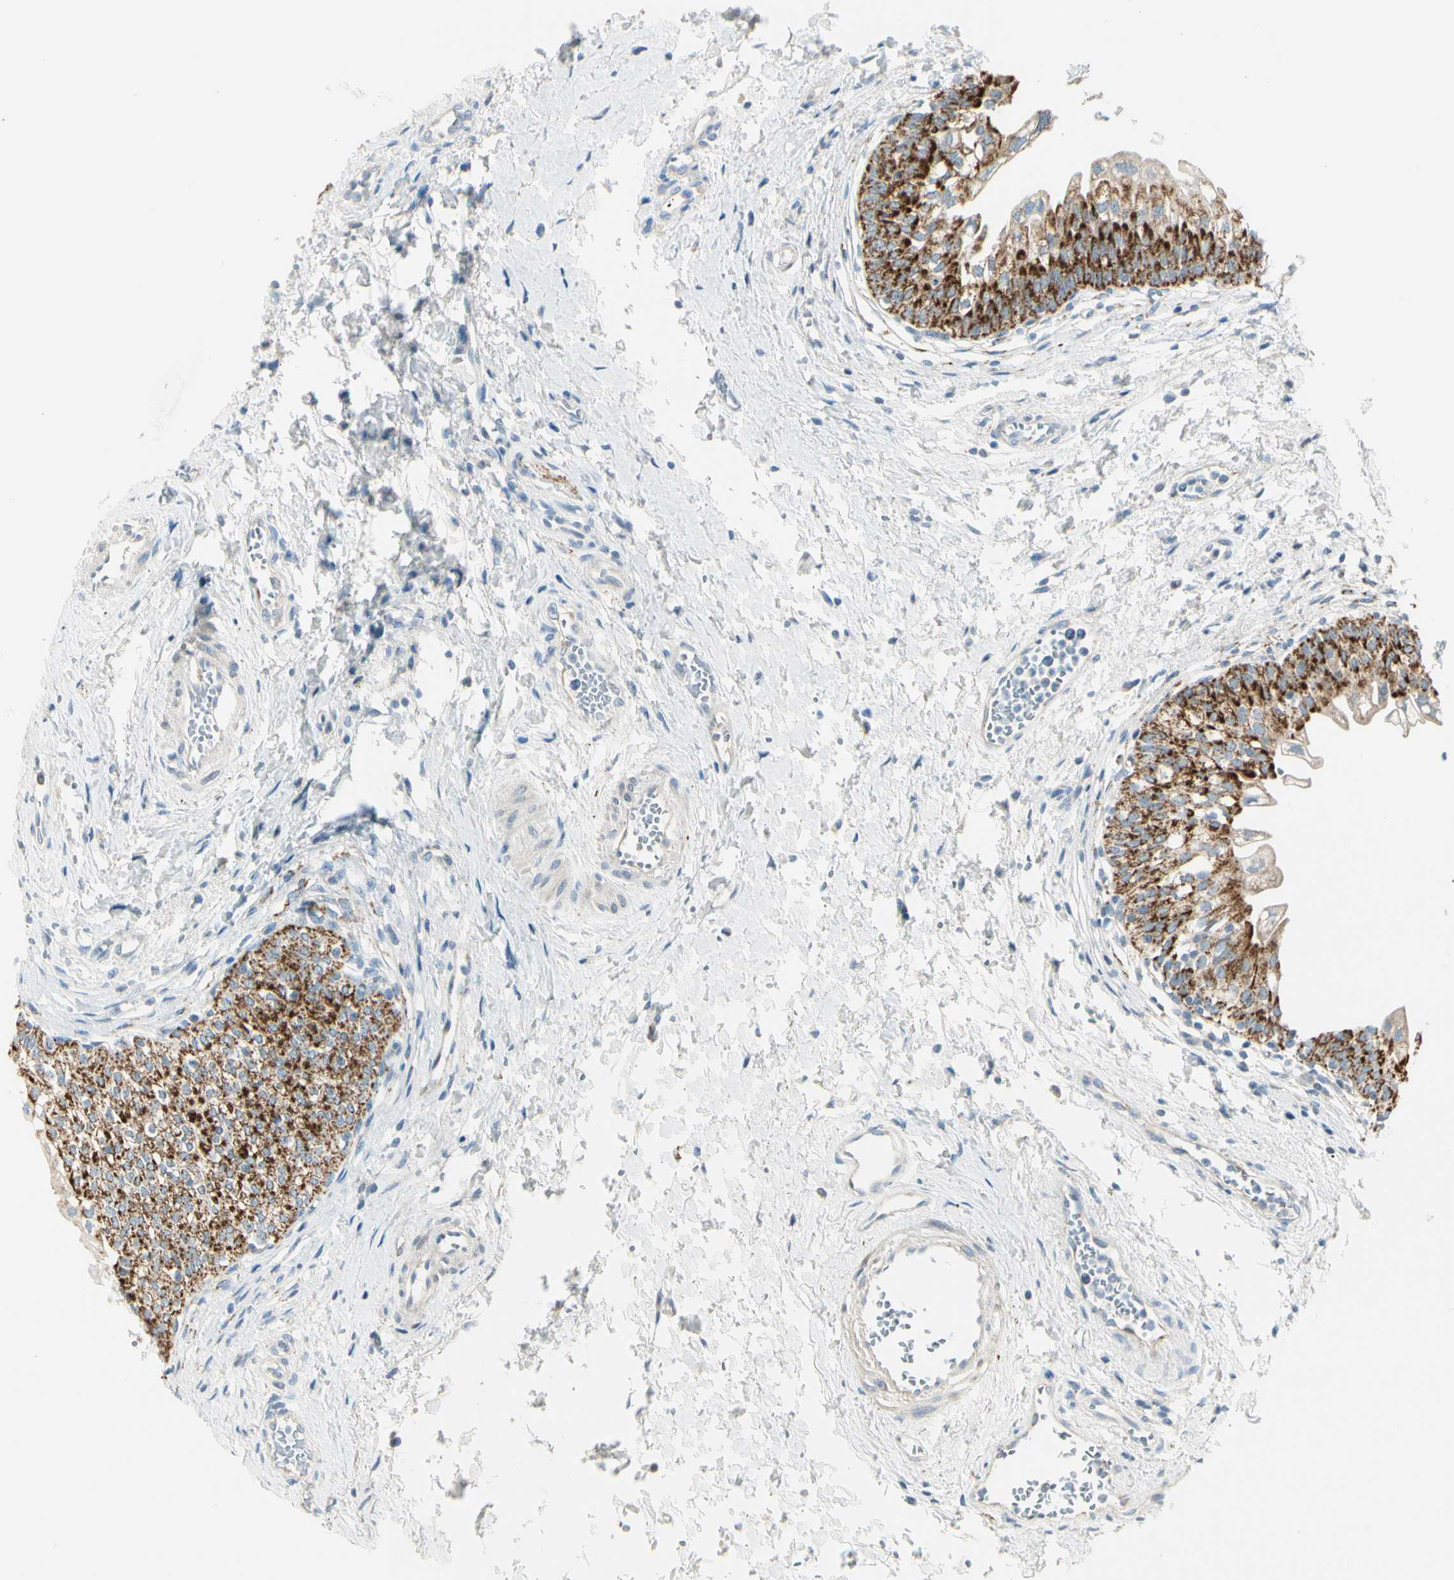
{"staining": {"intensity": "strong", "quantity": ">75%", "location": "cytoplasmic/membranous"}, "tissue": "urinary bladder", "cell_type": "Urothelial cells", "image_type": "normal", "snomed": [{"axis": "morphology", "description": "Normal tissue, NOS"}, {"axis": "topography", "description": "Urinary bladder"}], "caption": "Benign urinary bladder exhibits strong cytoplasmic/membranous positivity in approximately >75% of urothelial cells.", "gene": "SLC6A15", "patient": {"sex": "male", "age": 55}}